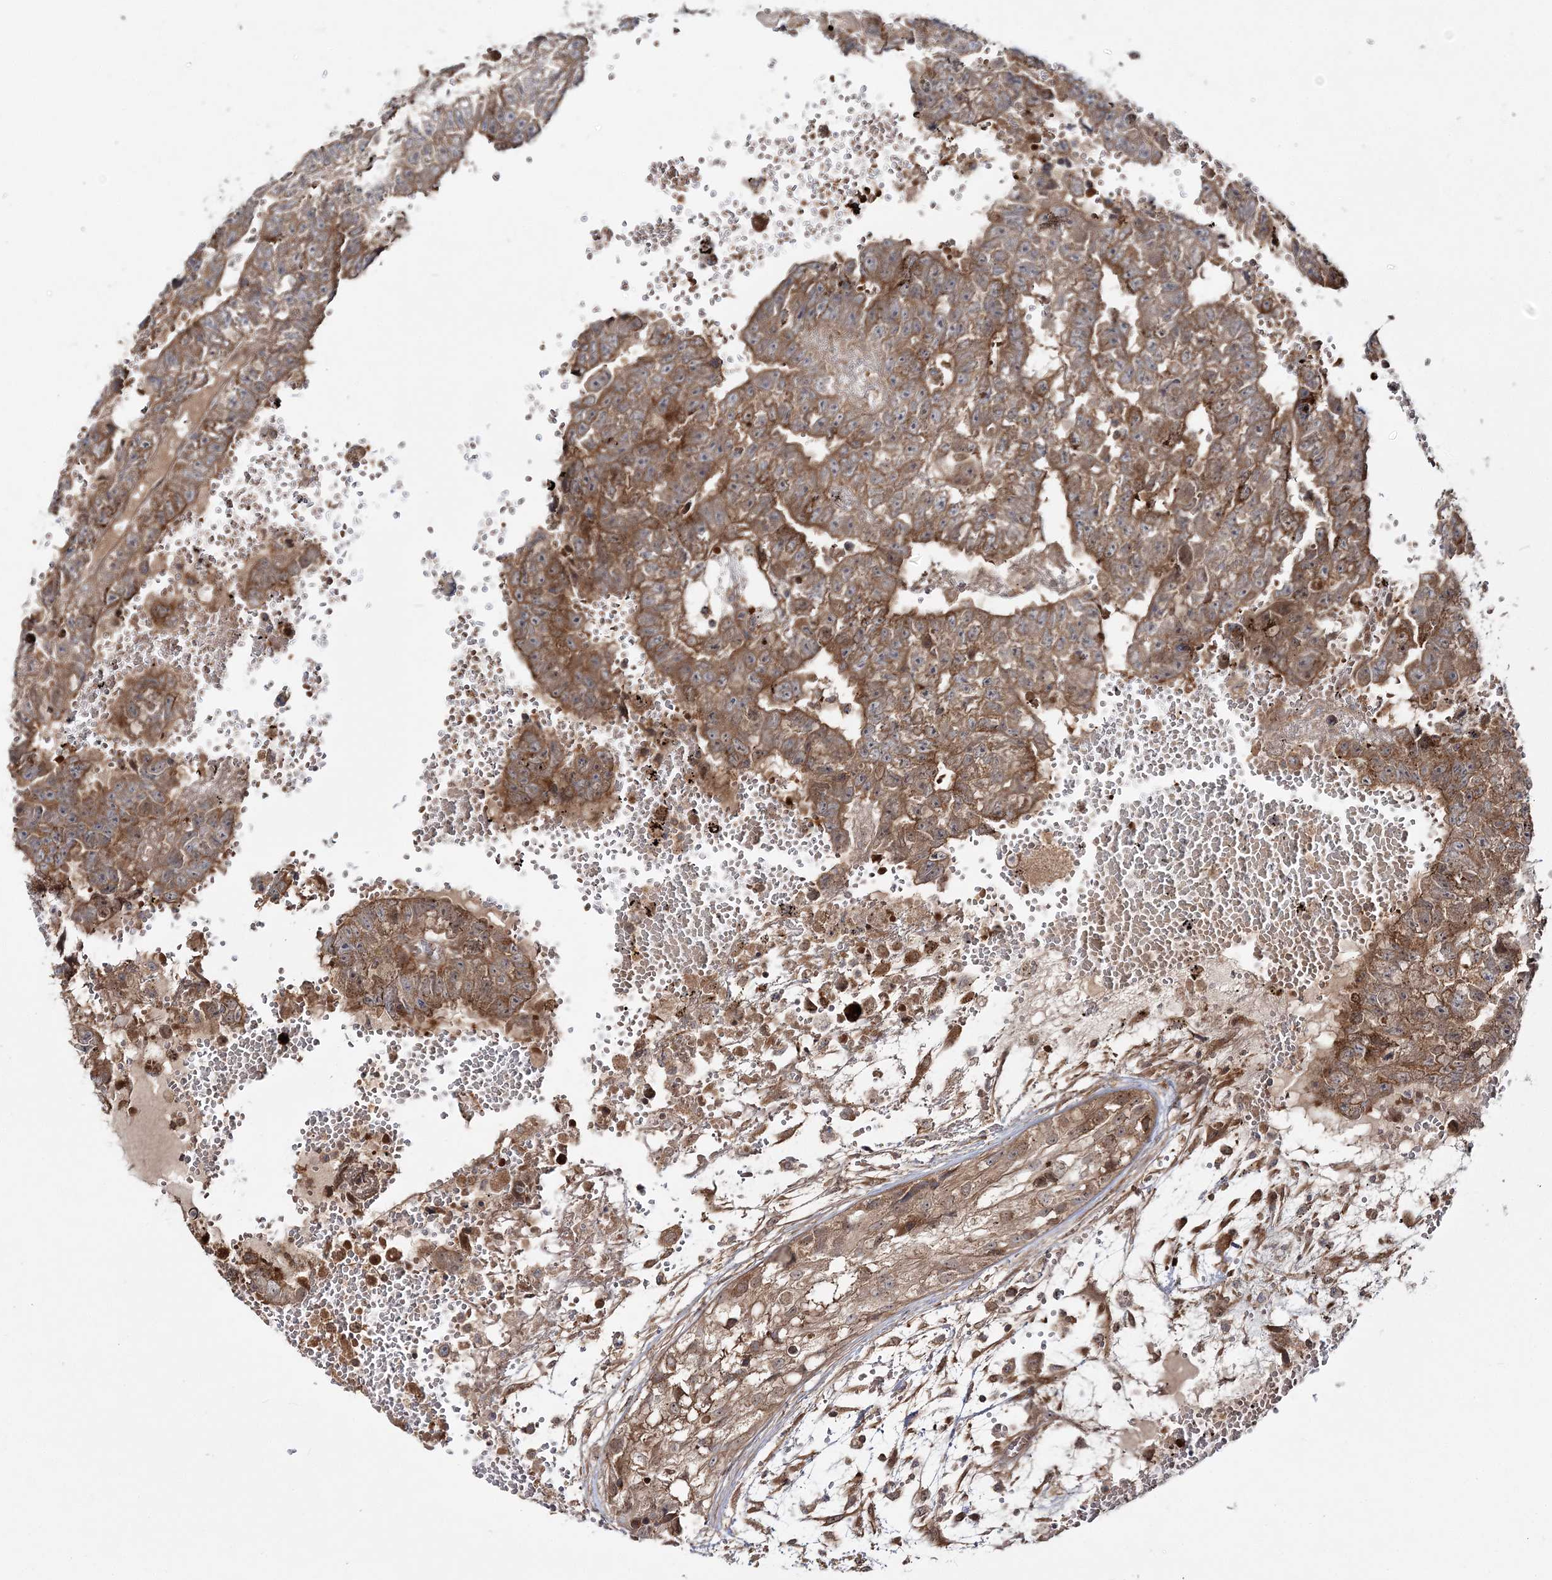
{"staining": {"intensity": "moderate", "quantity": ">75%", "location": "cytoplasmic/membranous"}, "tissue": "testis cancer", "cell_type": "Tumor cells", "image_type": "cancer", "snomed": [{"axis": "morphology", "description": "Carcinoma, Embryonal, NOS"}, {"axis": "topography", "description": "Testis"}], "caption": "The micrograph exhibits staining of testis cancer (embryonal carcinoma), revealing moderate cytoplasmic/membranous protein expression (brown color) within tumor cells.", "gene": "MOCS2", "patient": {"sex": "male", "age": 25}}